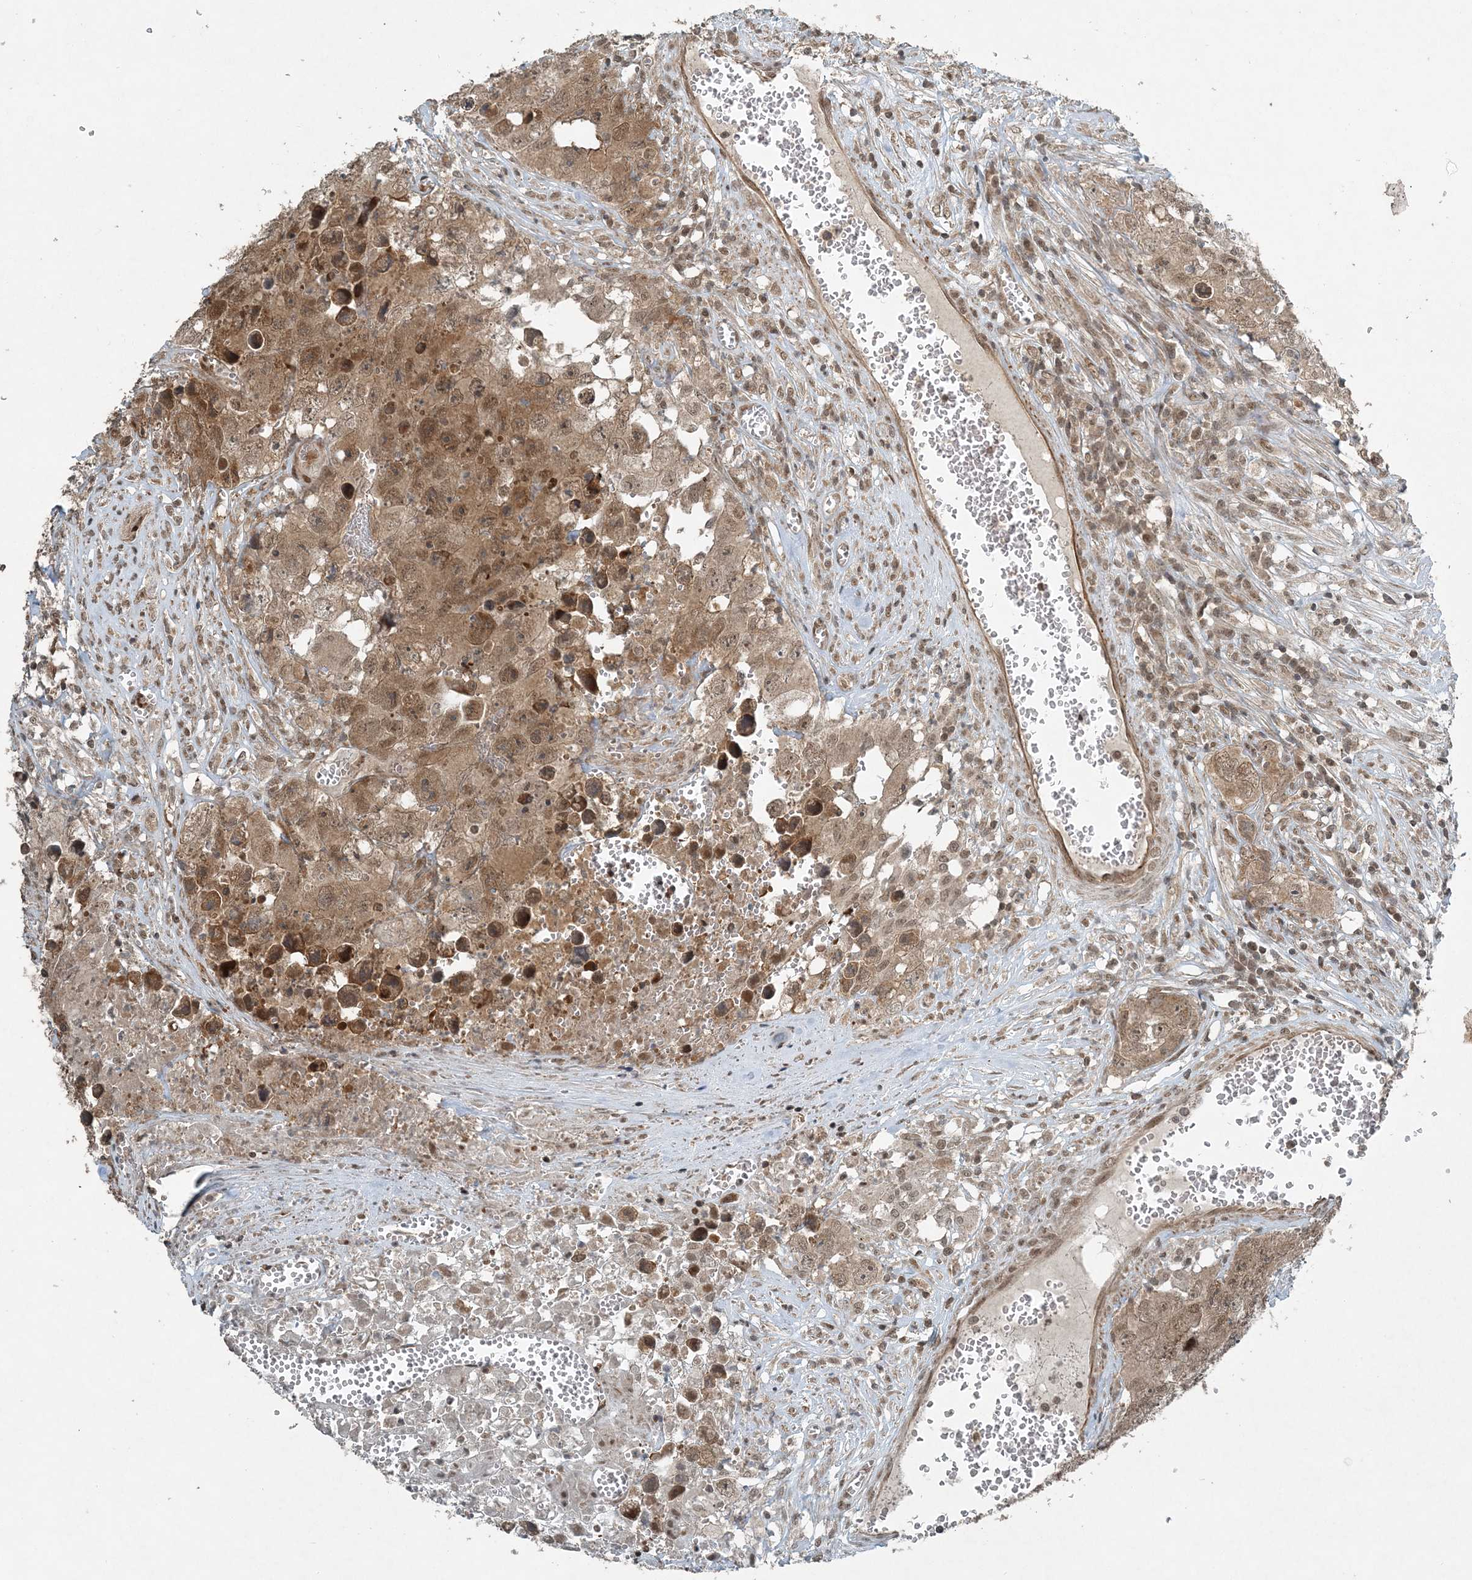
{"staining": {"intensity": "moderate", "quantity": ">75%", "location": "cytoplasmic/membranous,nuclear"}, "tissue": "testis cancer", "cell_type": "Tumor cells", "image_type": "cancer", "snomed": [{"axis": "morphology", "description": "Seminoma, NOS"}, {"axis": "morphology", "description": "Carcinoma, Embryonal, NOS"}, {"axis": "topography", "description": "Testis"}], "caption": "The image demonstrates staining of seminoma (testis), revealing moderate cytoplasmic/membranous and nuclear protein staining (brown color) within tumor cells.", "gene": "COPS7B", "patient": {"sex": "male", "age": 43}}